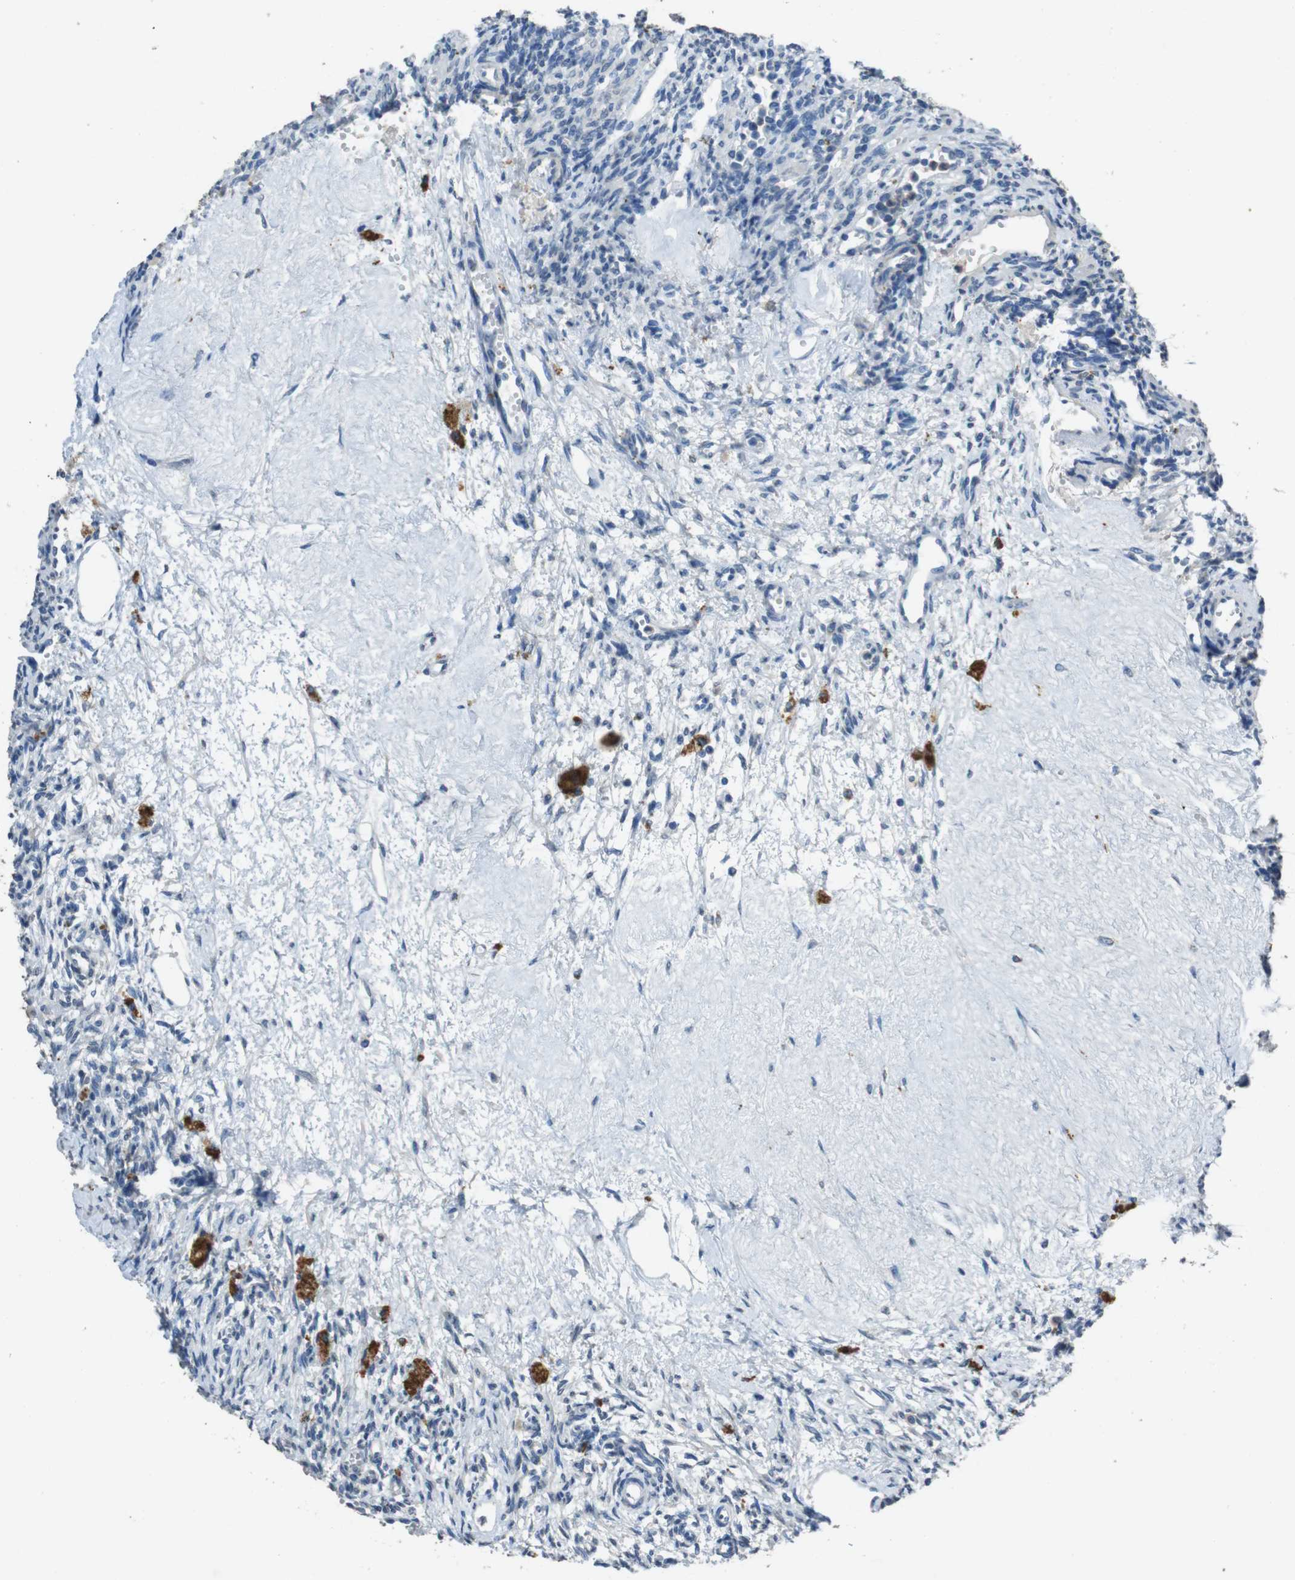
{"staining": {"intensity": "negative", "quantity": "none", "location": "none"}, "tissue": "ovary", "cell_type": "Follicle cells", "image_type": "normal", "snomed": [{"axis": "morphology", "description": "Normal tissue, NOS"}, {"axis": "topography", "description": "Ovary"}], "caption": "Follicle cells show no significant protein positivity in normal ovary. (DAB immunohistochemistry visualized using brightfield microscopy, high magnification).", "gene": "STBD1", "patient": {"sex": "female", "age": 33}}